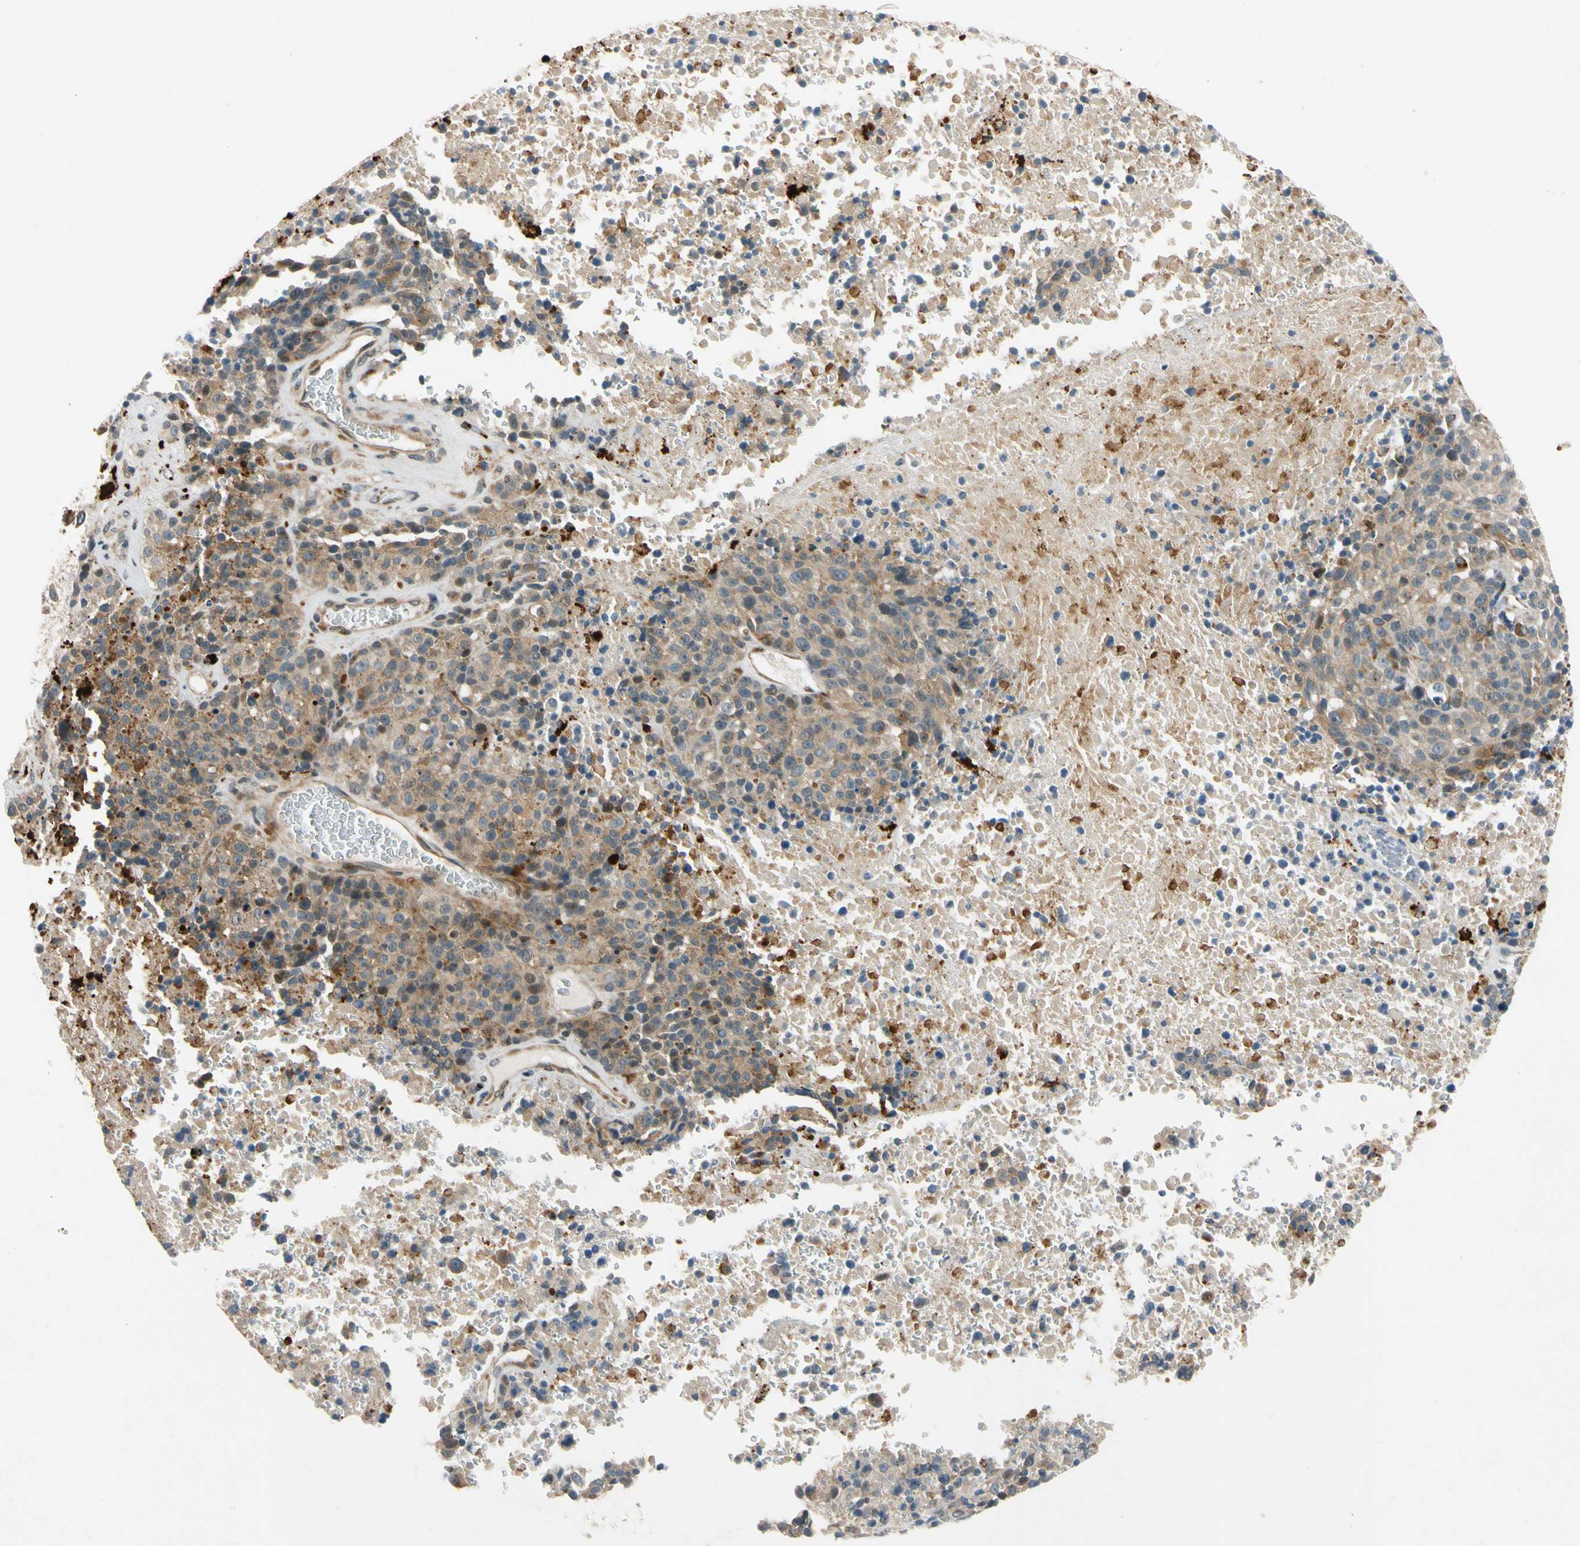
{"staining": {"intensity": "moderate", "quantity": ">75%", "location": "cytoplasmic/membranous"}, "tissue": "melanoma", "cell_type": "Tumor cells", "image_type": "cancer", "snomed": [{"axis": "morphology", "description": "Malignant melanoma, Metastatic site"}, {"axis": "topography", "description": "Cerebral cortex"}], "caption": "Protein expression analysis of malignant melanoma (metastatic site) exhibits moderate cytoplasmic/membranous positivity in about >75% of tumor cells.", "gene": "MST1R", "patient": {"sex": "female", "age": 52}}